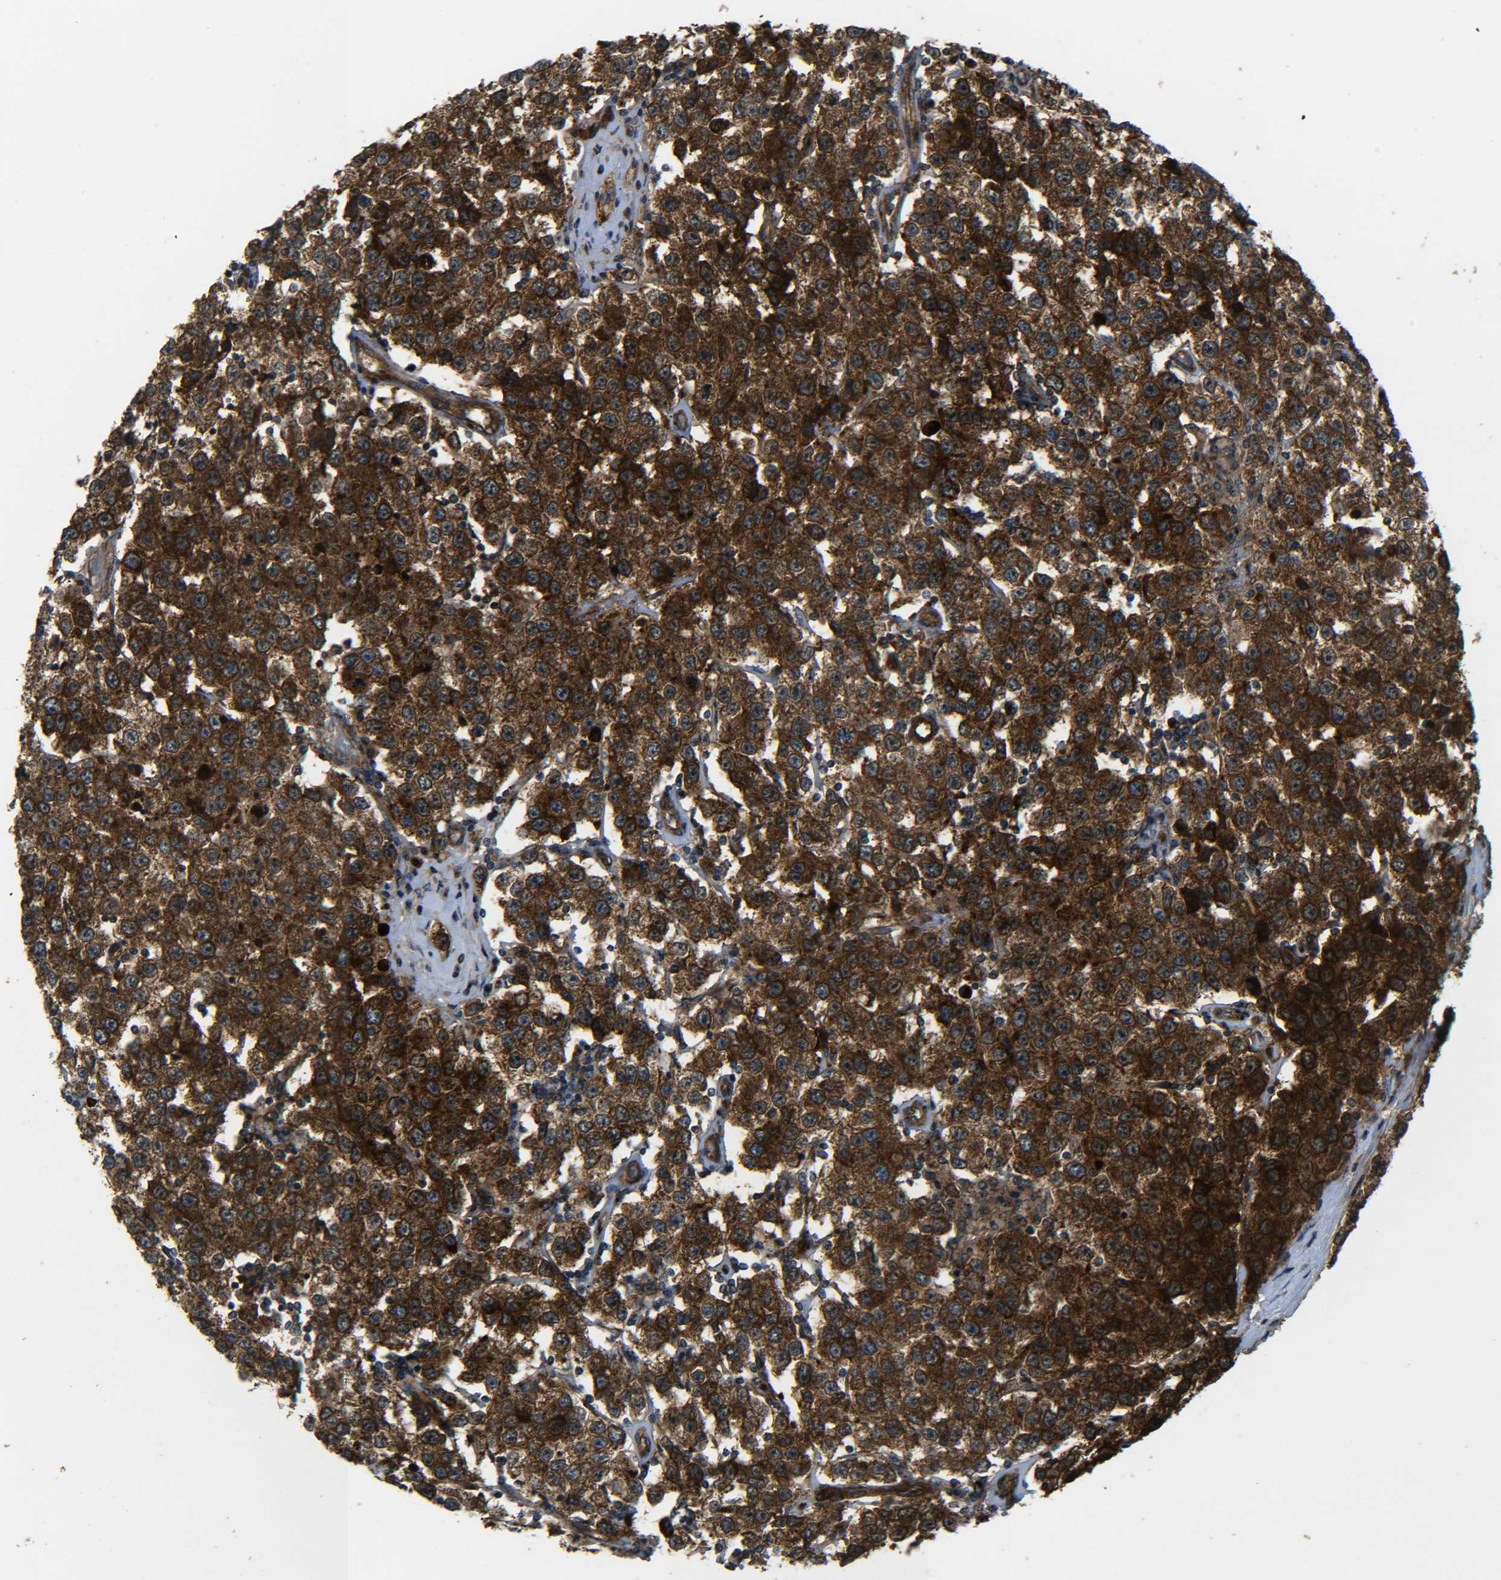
{"staining": {"intensity": "strong", "quantity": ">75%", "location": "cytoplasmic/membranous,nuclear"}, "tissue": "testis cancer", "cell_type": "Tumor cells", "image_type": "cancer", "snomed": [{"axis": "morphology", "description": "Seminoma, NOS"}, {"axis": "topography", "description": "Testis"}], "caption": "Strong cytoplasmic/membranous and nuclear expression is identified in approximately >75% of tumor cells in seminoma (testis).", "gene": "ECE1", "patient": {"sex": "male", "age": 52}}